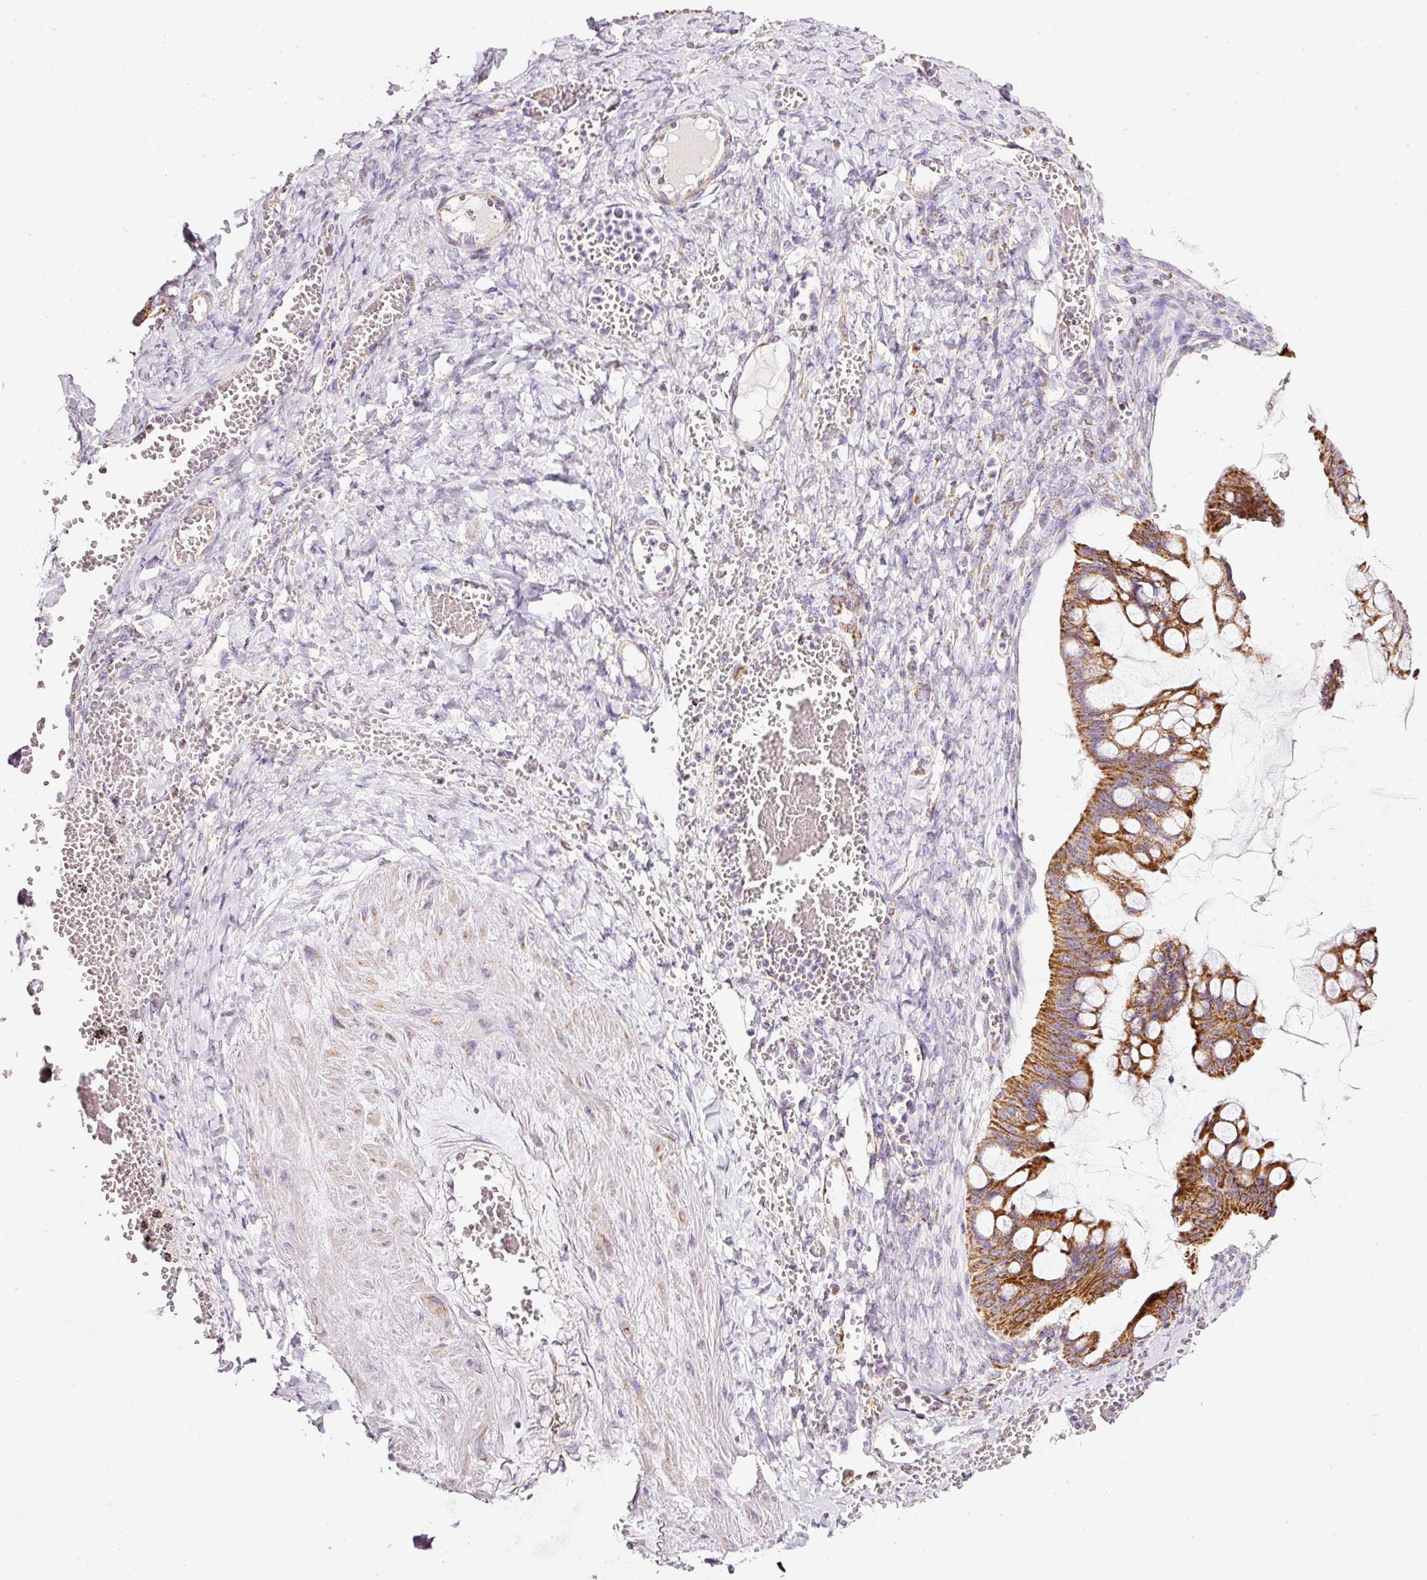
{"staining": {"intensity": "moderate", "quantity": ">75%", "location": "cytoplasmic/membranous"}, "tissue": "ovarian cancer", "cell_type": "Tumor cells", "image_type": "cancer", "snomed": [{"axis": "morphology", "description": "Cystadenocarcinoma, mucinous, NOS"}, {"axis": "topography", "description": "Ovary"}], "caption": "Protein positivity by immunohistochemistry shows moderate cytoplasmic/membranous expression in approximately >75% of tumor cells in ovarian mucinous cystadenocarcinoma. (Stains: DAB (3,3'-diaminobenzidine) in brown, nuclei in blue, Microscopy: brightfield microscopy at high magnification).", "gene": "SDHA", "patient": {"sex": "female", "age": 73}}